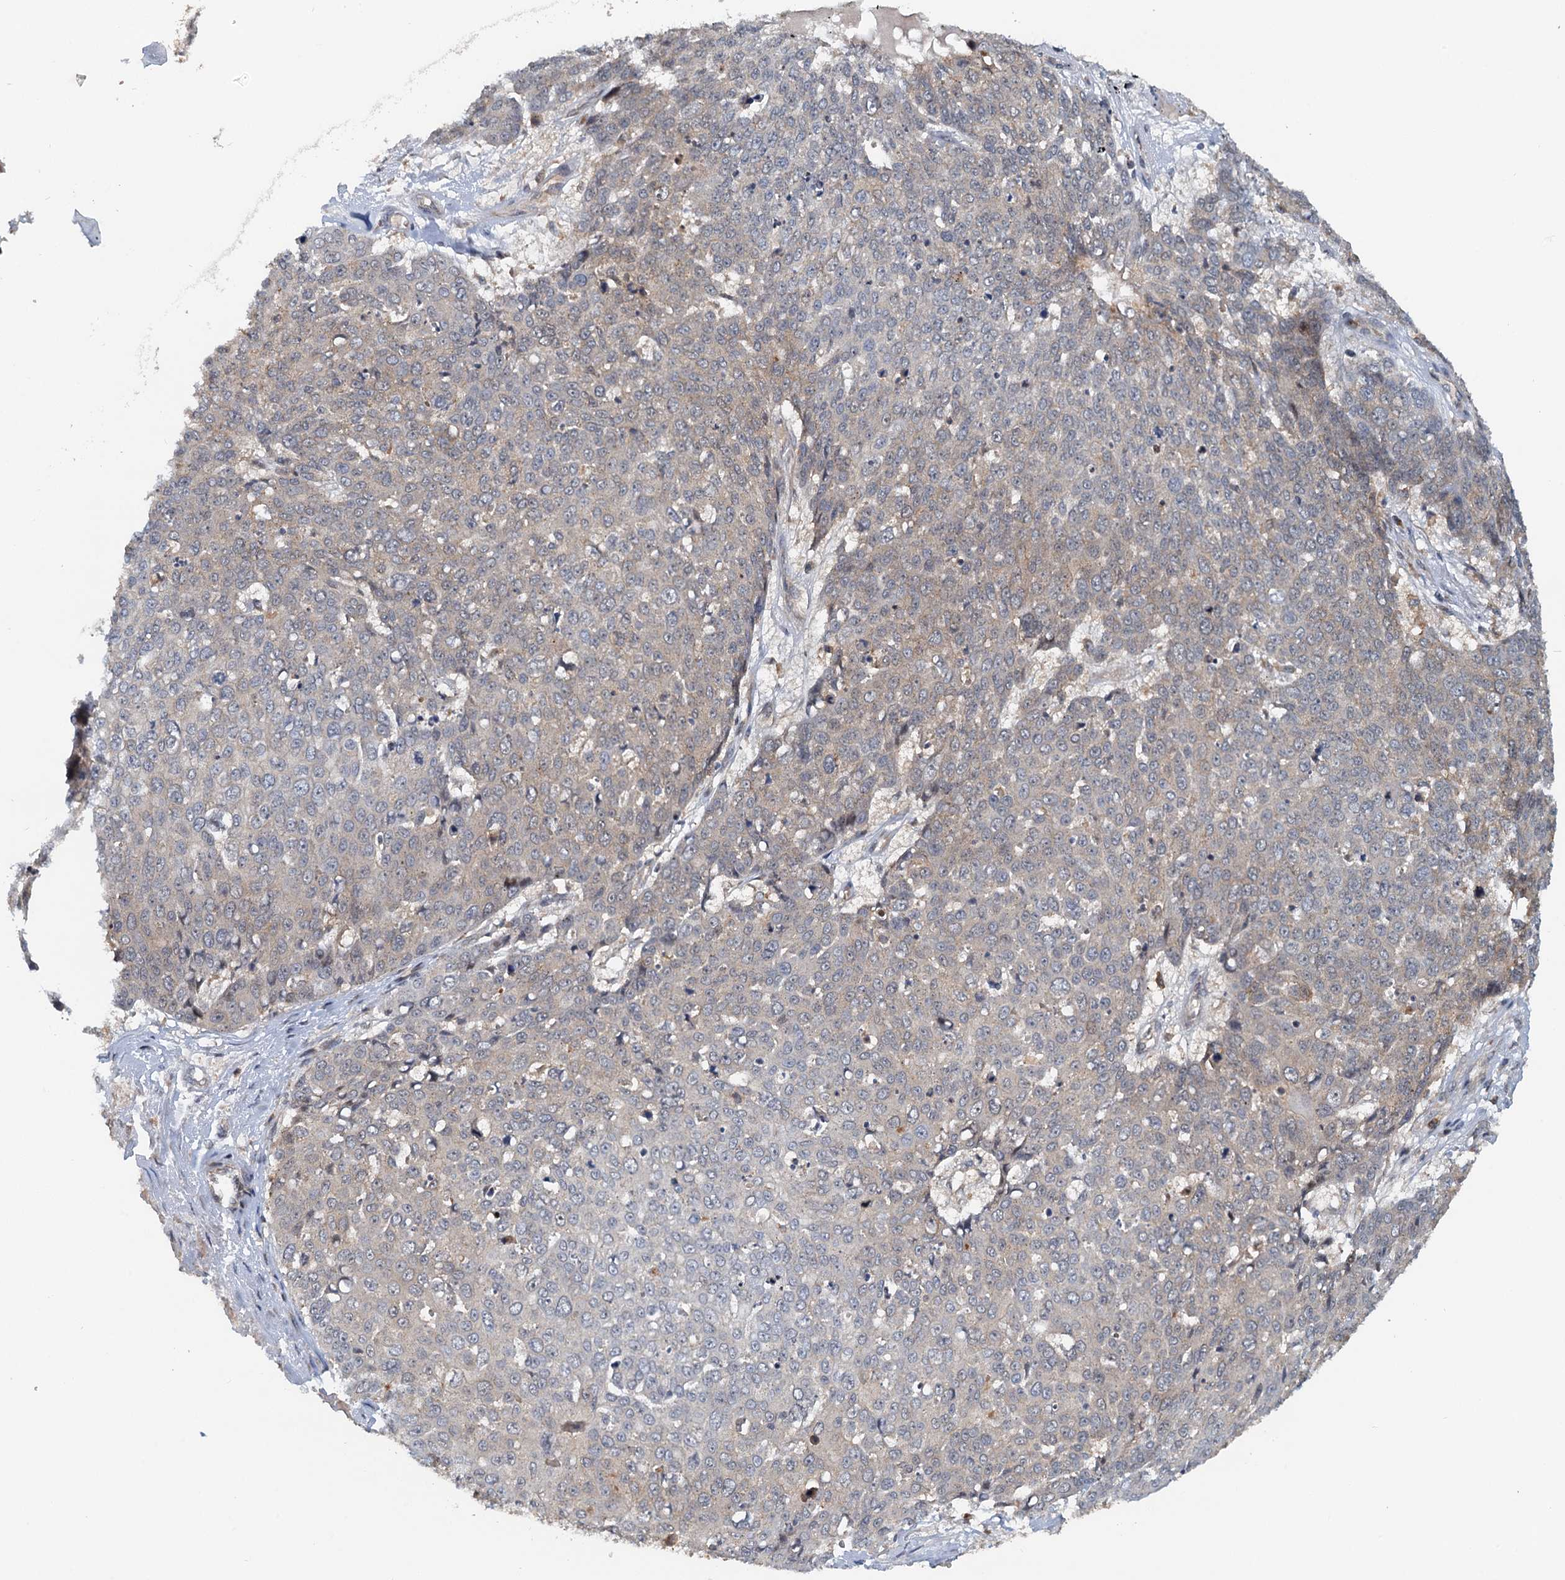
{"staining": {"intensity": "negative", "quantity": "none", "location": "none"}, "tissue": "skin cancer", "cell_type": "Tumor cells", "image_type": "cancer", "snomed": [{"axis": "morphology", "description": "Squamous cell carcinoma, NOS"}, {"axis": "topography", "description": "Skin"}], "caption": "Human skin squamous cell carcinoma stained for a protein using IHC displays no positivity in tumor cells.", "gene": "TOLLIP", "patient": {"sex": "male", "age": 71}}